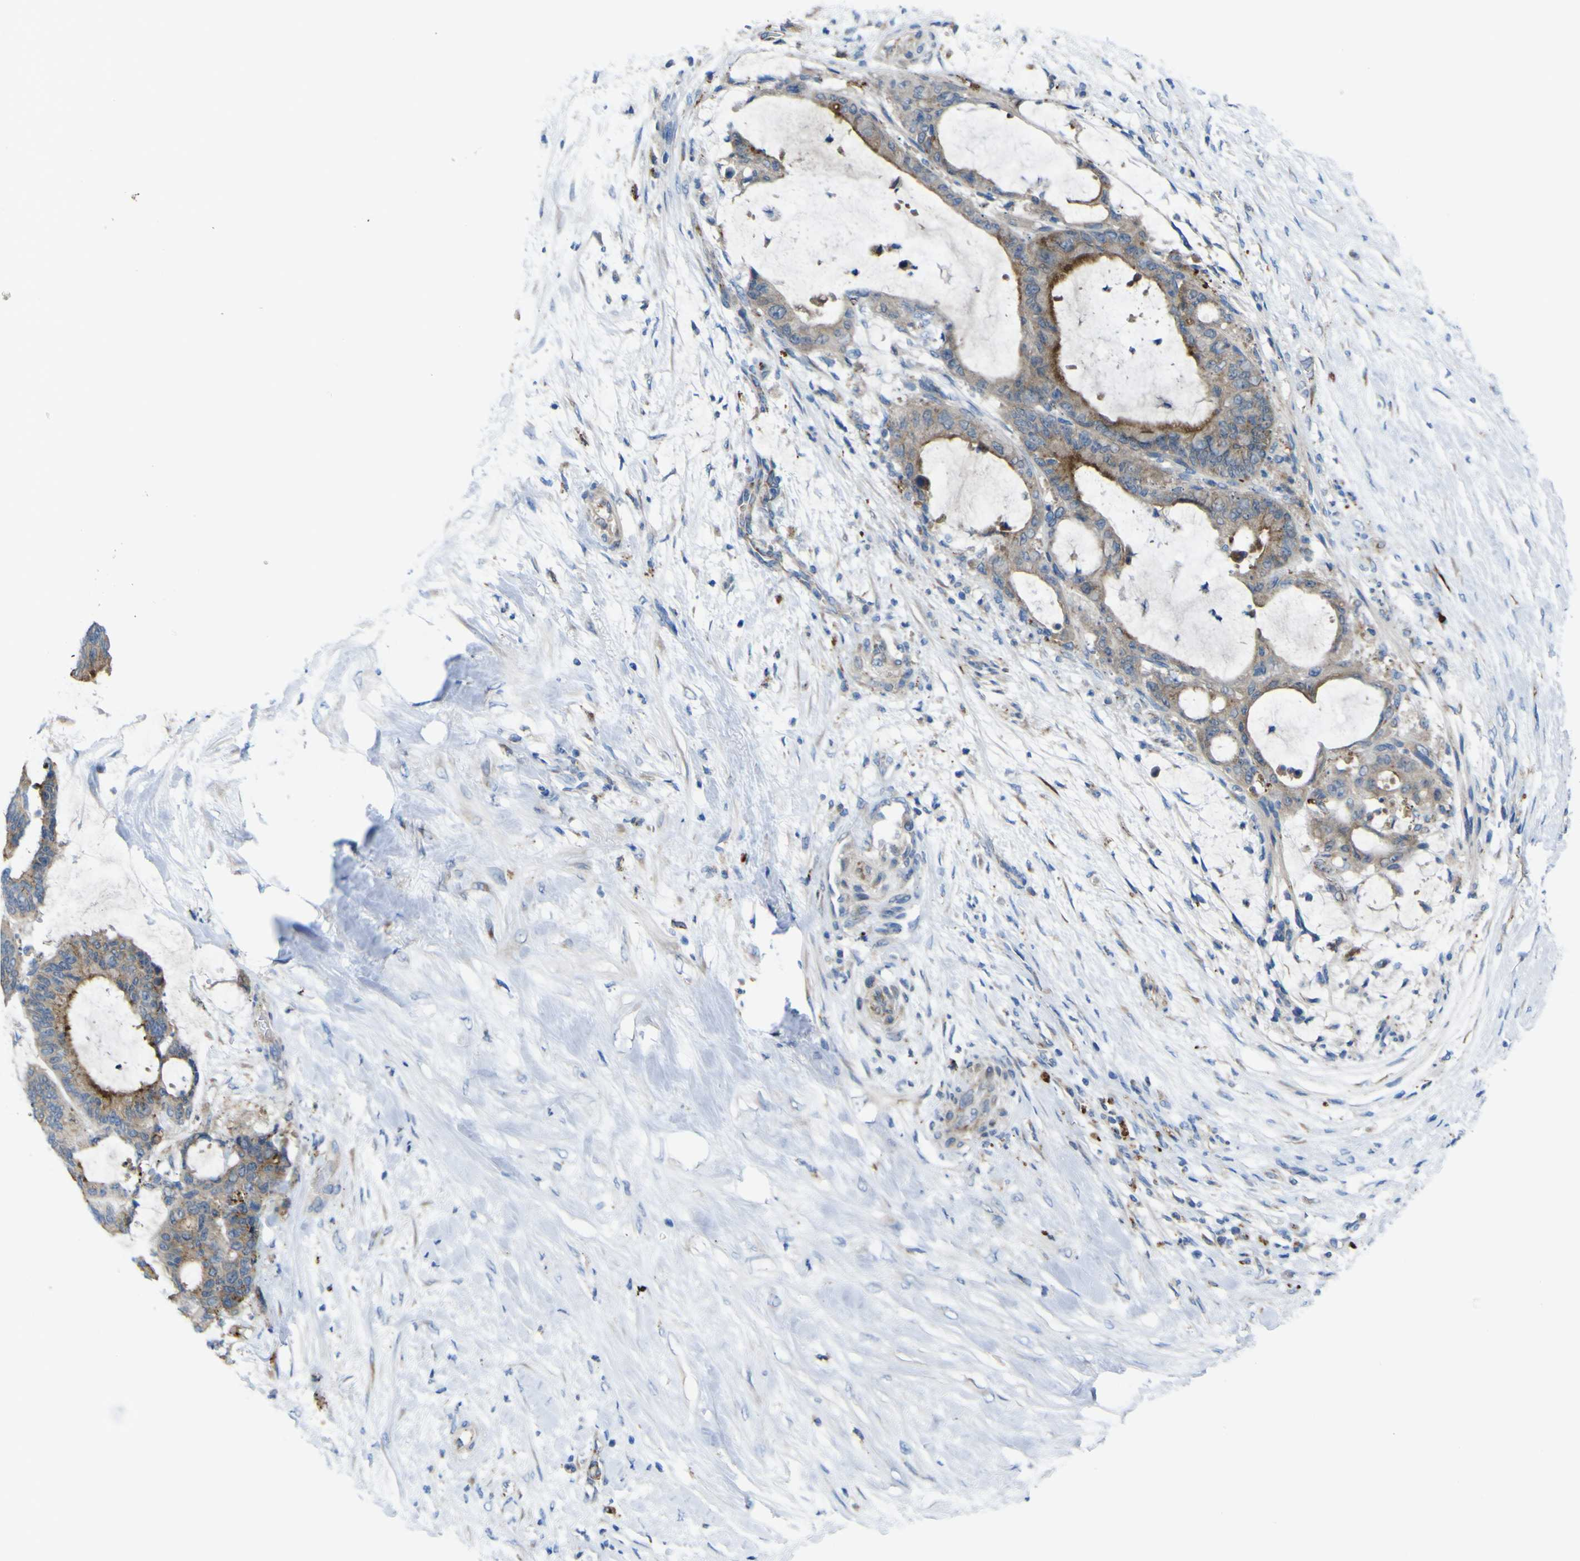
{"staining": {"intensity": "strong", "quantity": "25%-75%", "location": "cytoplasmic/membranous"}, "tissue": "liver cancer", "cell_type": "Tumor cells", "image_type": "cancer", "snomed": [{"axis": "morphology", "description": "Cholangiocarcinoma"}, {"axis": "topography", "description": "Liver"}], "caption": "IHC micrograph of neoplastic tissue: human liver cancer stained using immunohistochemistry shows high levels of strong protein expression localized specifically in the cytoplasmic/membranous of tumor cells, appearing as a cytoplasmic/membranous brown color.", "gene": "CST3", "patient": {"sex": "female", "age": 73}}